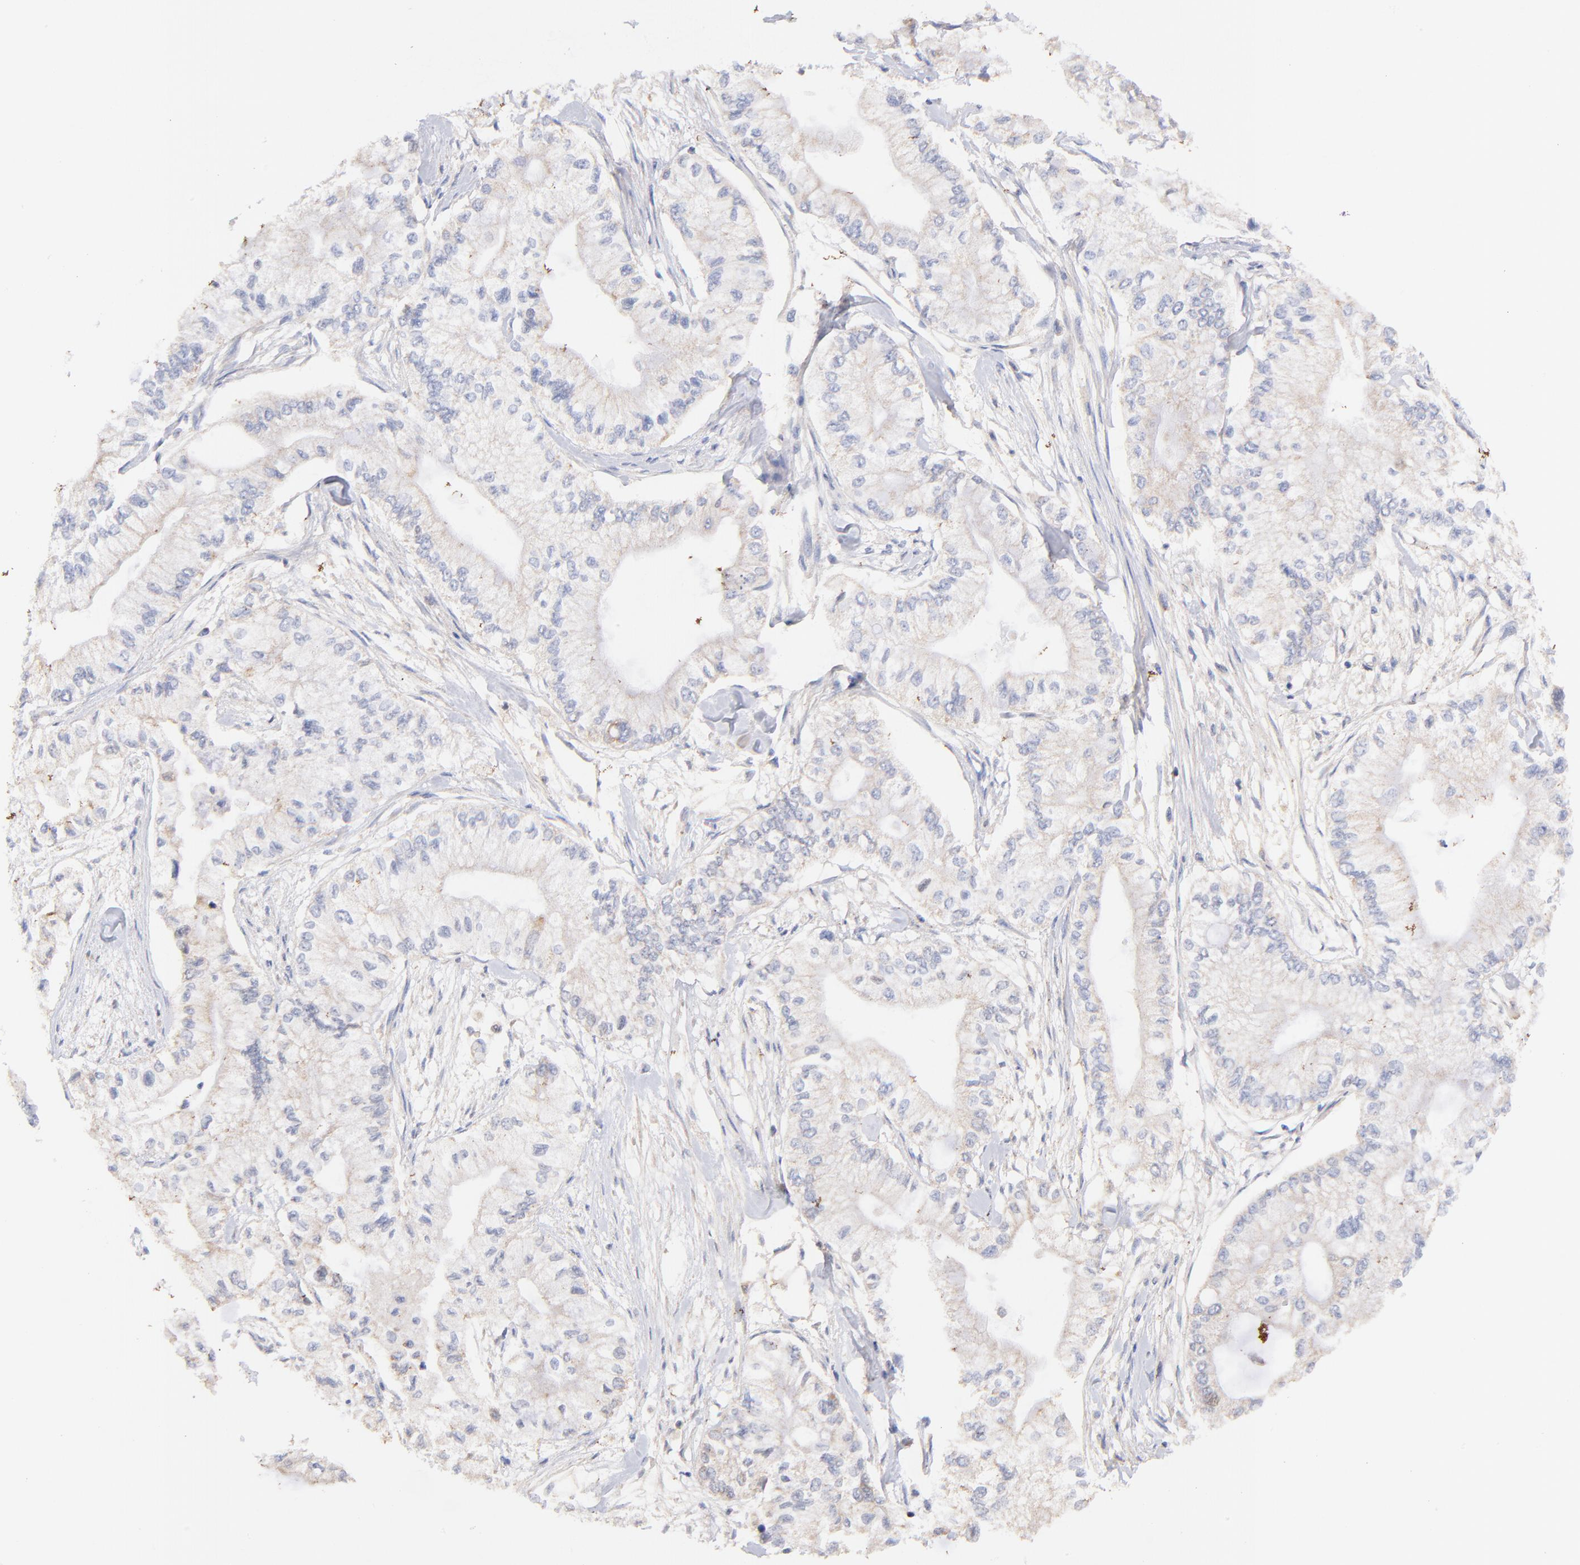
{"staining": {"intensity": "weak", "quantity": ">75%", "location": "cytoplasmic/membranous"}, "tissue": "pancreatic cancer", "cell_type": "Tumor cells", "image_type": "cancer", "snomed": [{"axis": "morphology", "description": "Adenocarcinoma, NOS"}, {"axis": "topography", "description": "Pancreas"}], "caption": "Protein expression analysis of human pancreatic adenocarcinoma reveals weak cytoplasmic/membranous expression in about >75% of tumor cells. (DAB (3,3'-diaminobenzidine) IHC, brown staining for protein, blue staining for nuclei).", "gene": "IGLV7-43", "patient": {"sex": "male", "age": 79}}